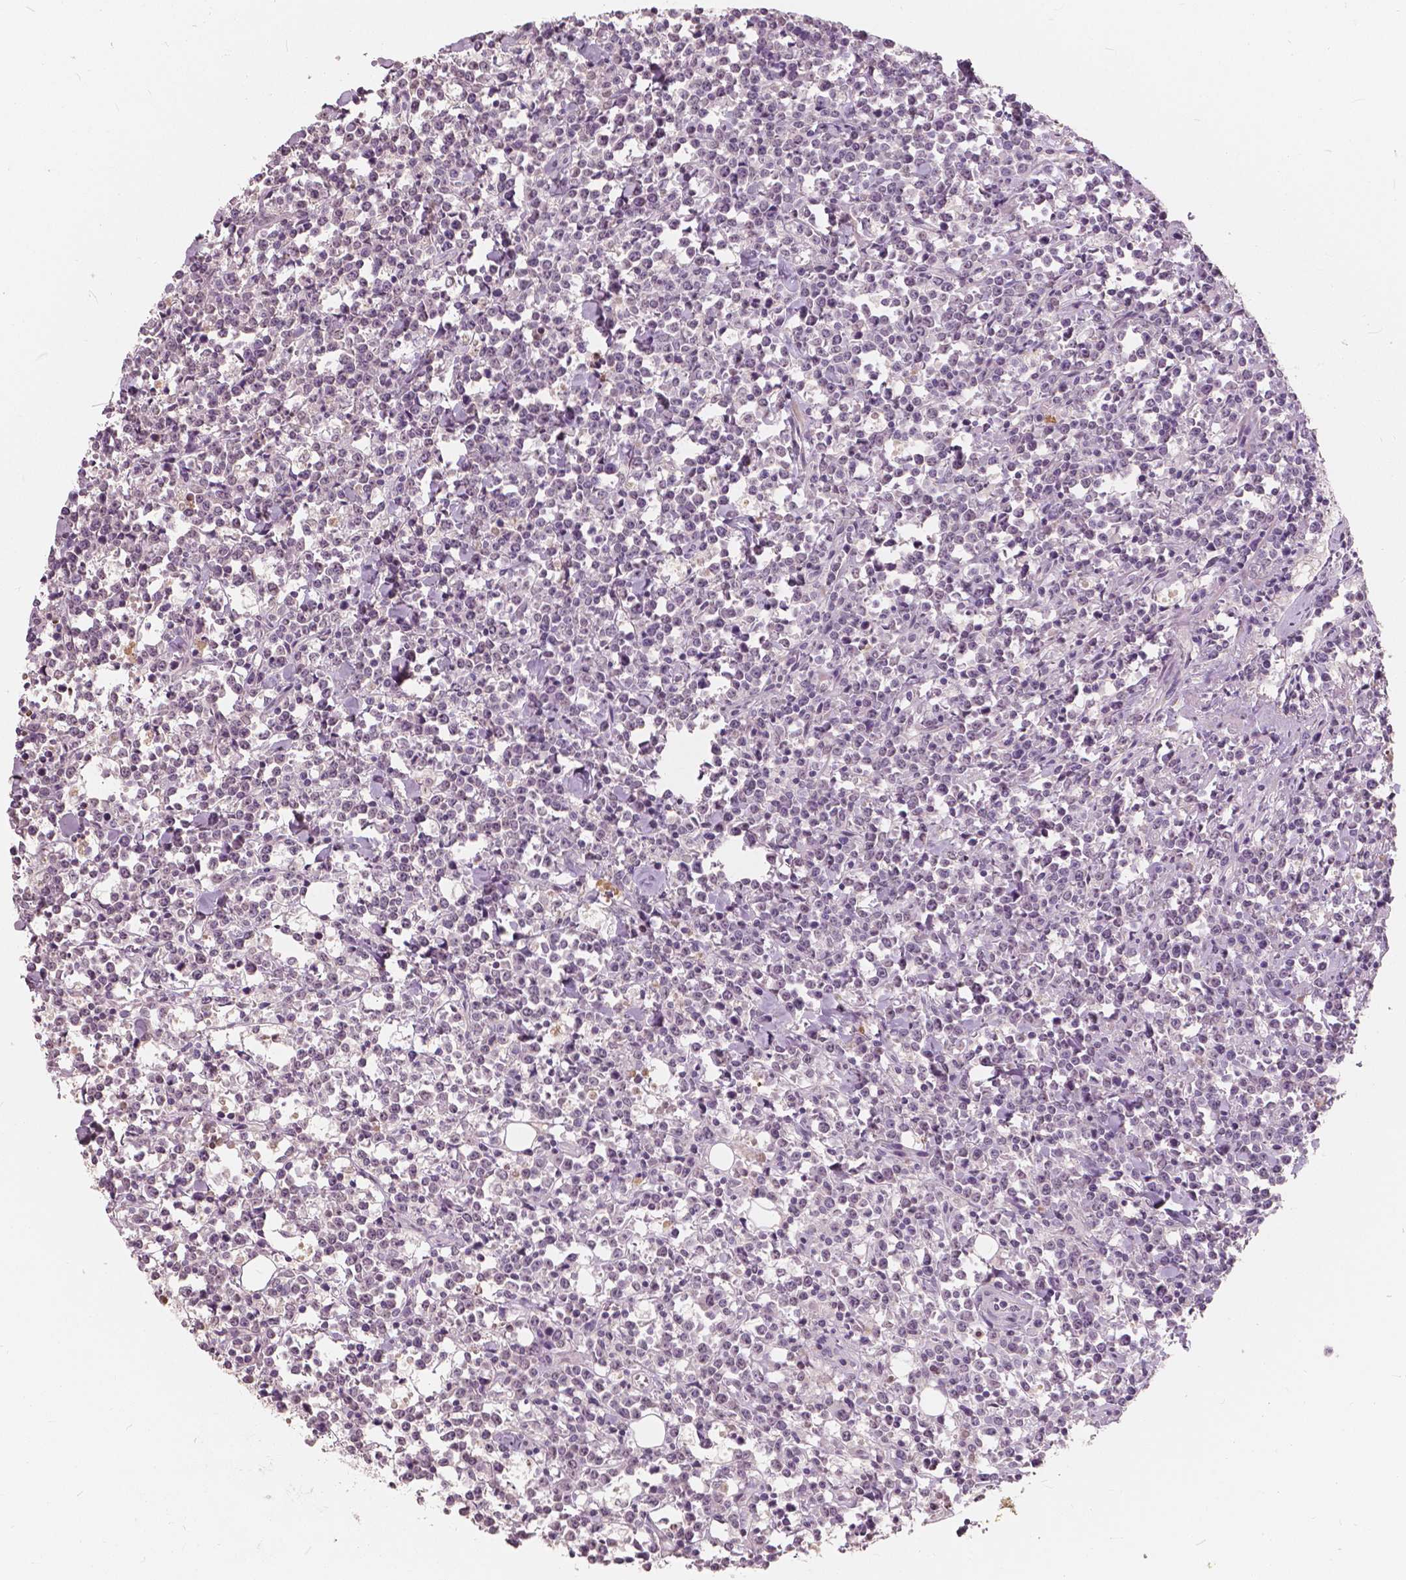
{"staining": {"intensity": "negative", "quantity": "none", "location": "none"}, "tissue": "lymphoma", "cell_type": "Tumor cells", "image_type": "cancer", "snomed": [{"axis": "morphology", "description": "Malignant lymphoma, non-Hodgkin's type, High grade"}, {"axis": "topography", "description": "Small intestine"}], "caption": "Immunohistochemical staining of human high-grade malignant lymphoma, non-Hodgkin's type exhibits no significant positivity in tumor cells. (Stains: DAB (3,3'-diaminobenzidine) immunohistochemistry (IHC) with hematoxylin counter stain, Microscopy: brightfield microscopy at high magnification).", "gene": "SAT2", "patient": {"sex": "female", "age": 56}}